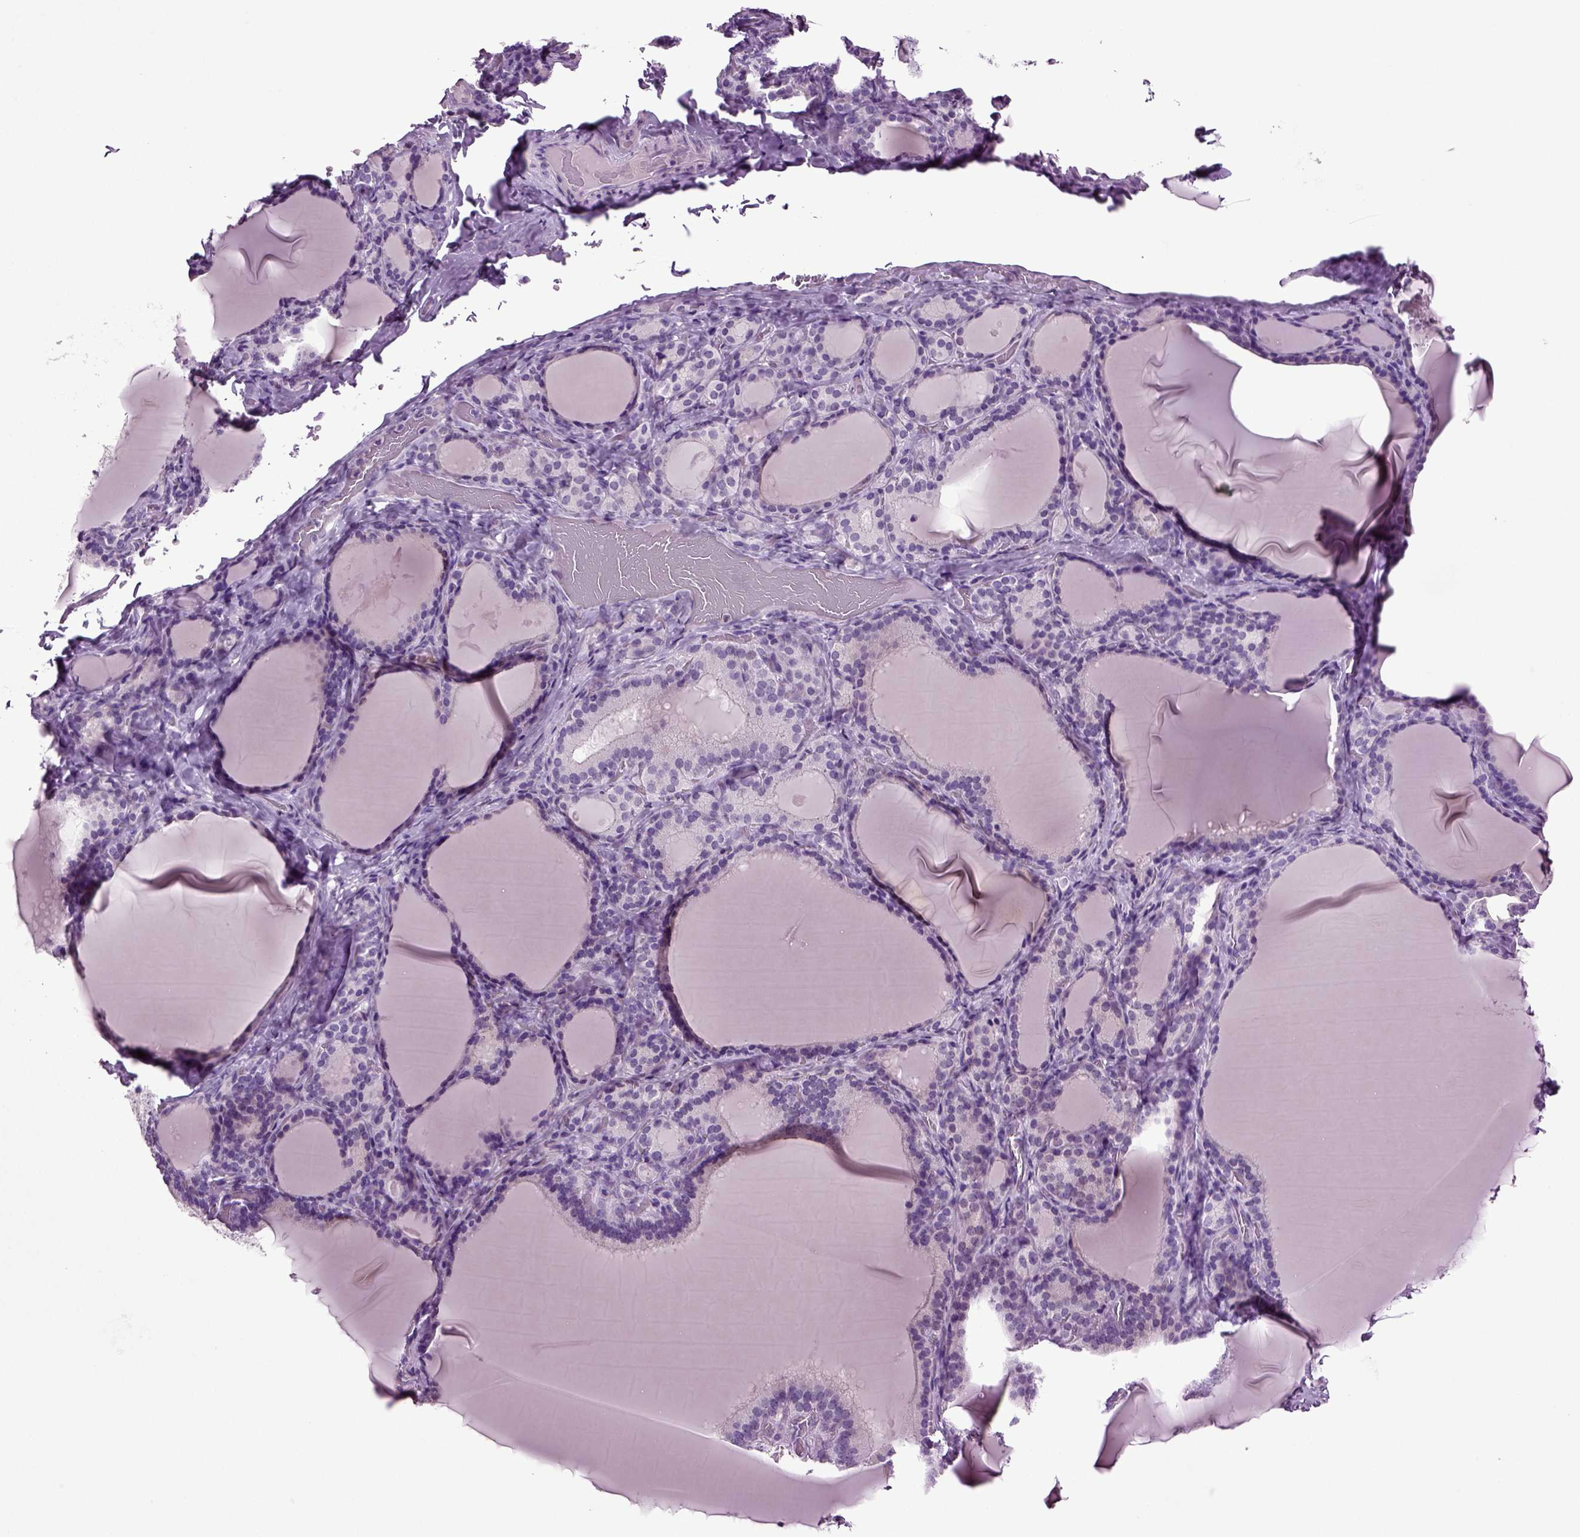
{"staining": {"intensity": "negative", "quantity": "none", "location": "none"}, "tissue": "thyroid gland", "cell_type": "Glandular cells", "image_type": "normal", "snomed": [{"axis": "morphology", "description": "Normal tissue, NOS"}, {"axis": "morphology", "description": "Hyperplasia, NOS"}, {"axis": "topography", "description": "Thyroid gland"}], "caption": "A photomicrograph of thyroid gland stained for a protein reveals no brown staining in glandular cells. The staining was performed using DAB to visualize the protein expression in brown, while the nuclei were stained in blue with hematoxylin (Magnification: 20x).", "gene": "SLC17A6", "patient": {"sex": "female", "age": 27}}